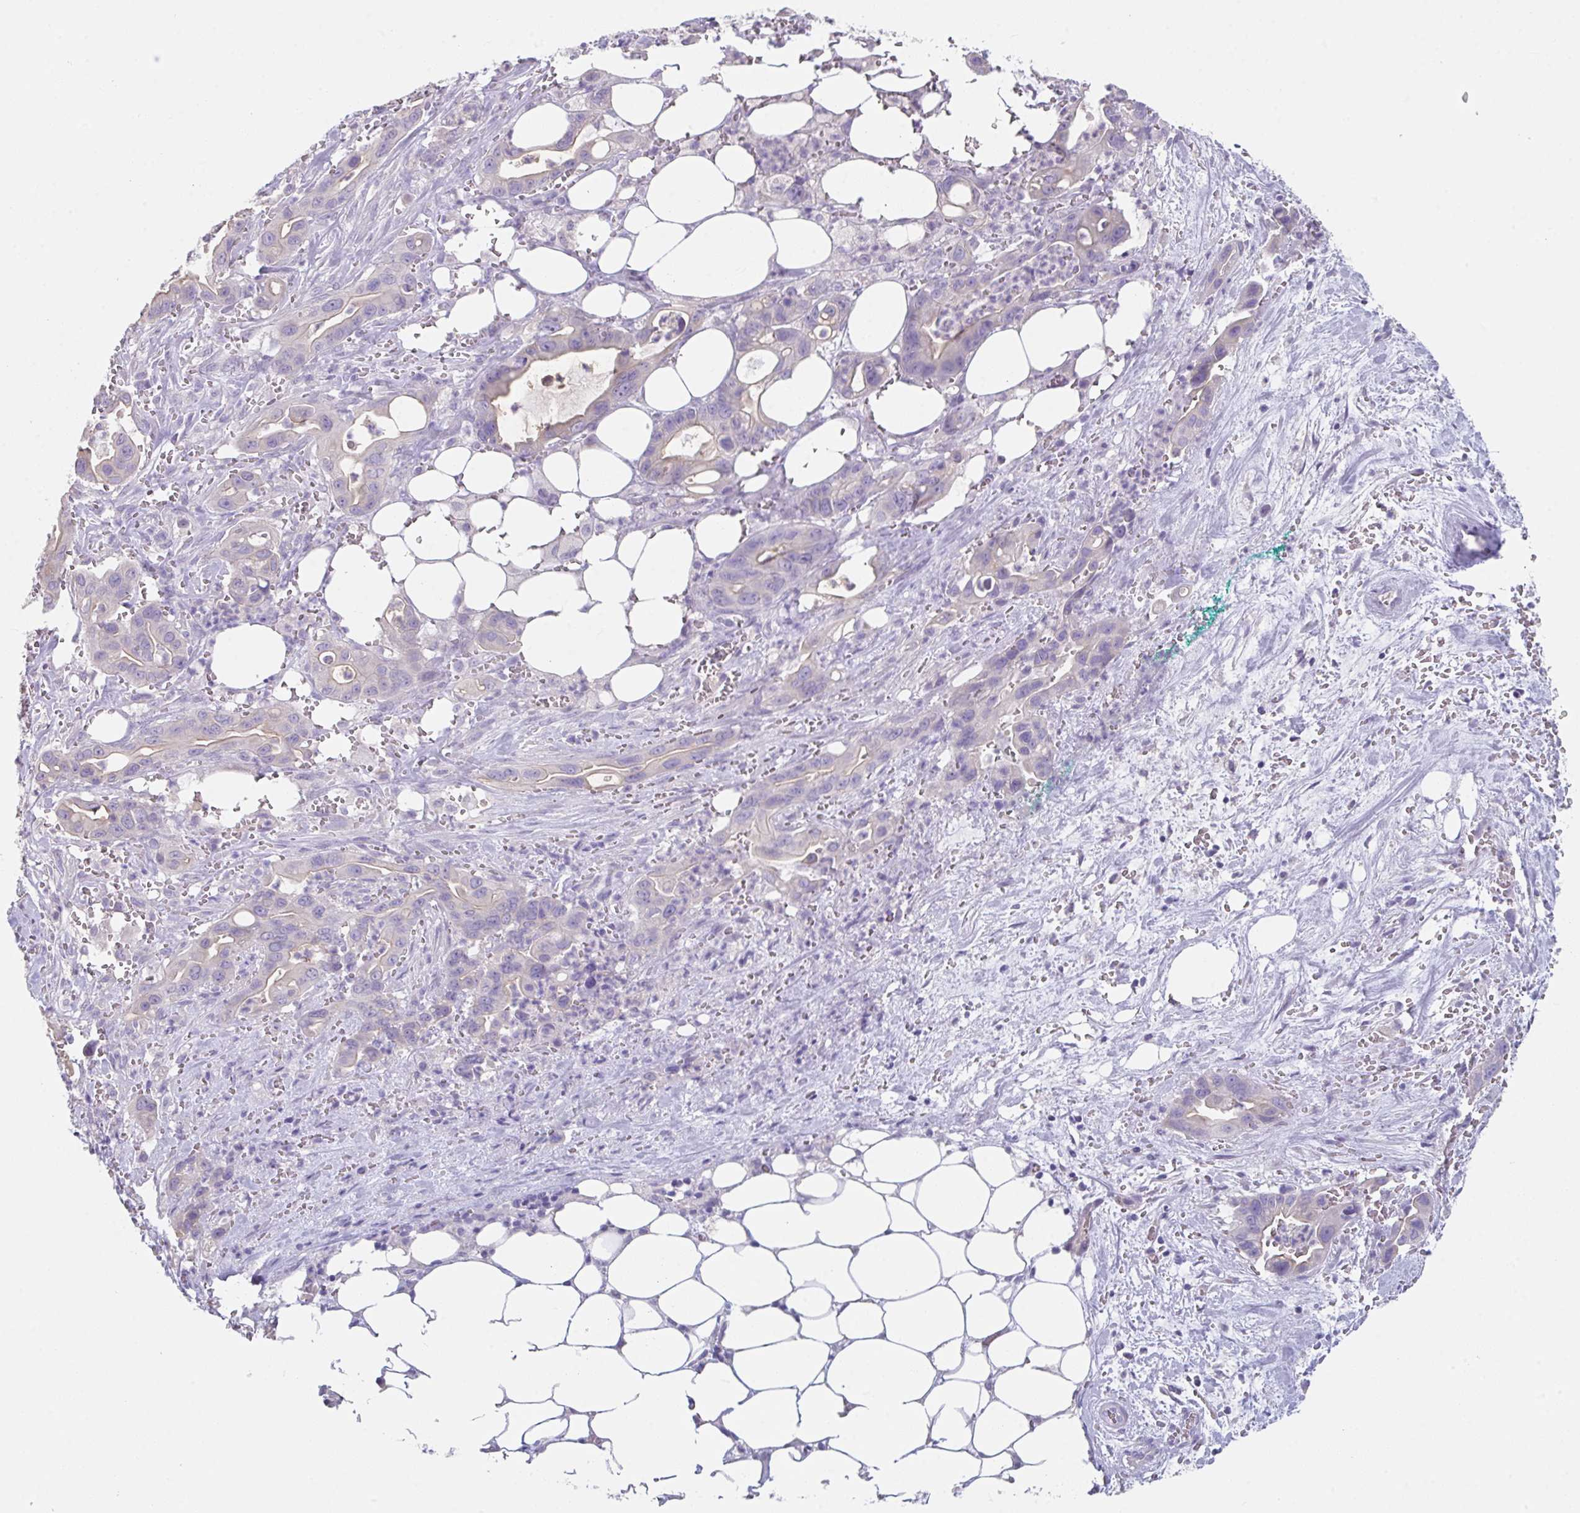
{"staining": {"intensity": "negative", "quantity": "none", "location": "none"}, "tissue": "pancreatic cancer", "cell_type": "Tumor cells", "image_type": "cancer", "snomed": [{"axis": "morphology", "description": "Adenocarcinoma, NOS"}, {"axis": "topography", "description": "Pancreas"}], "caption": "Human adenocarcinoma (pancreatic) stained for a protein using immunohistochemistry (IHC) reveals no staining in tumor cells.", "gene": "SLC44A4", "patient": {"sex": "male", "age": 61}}